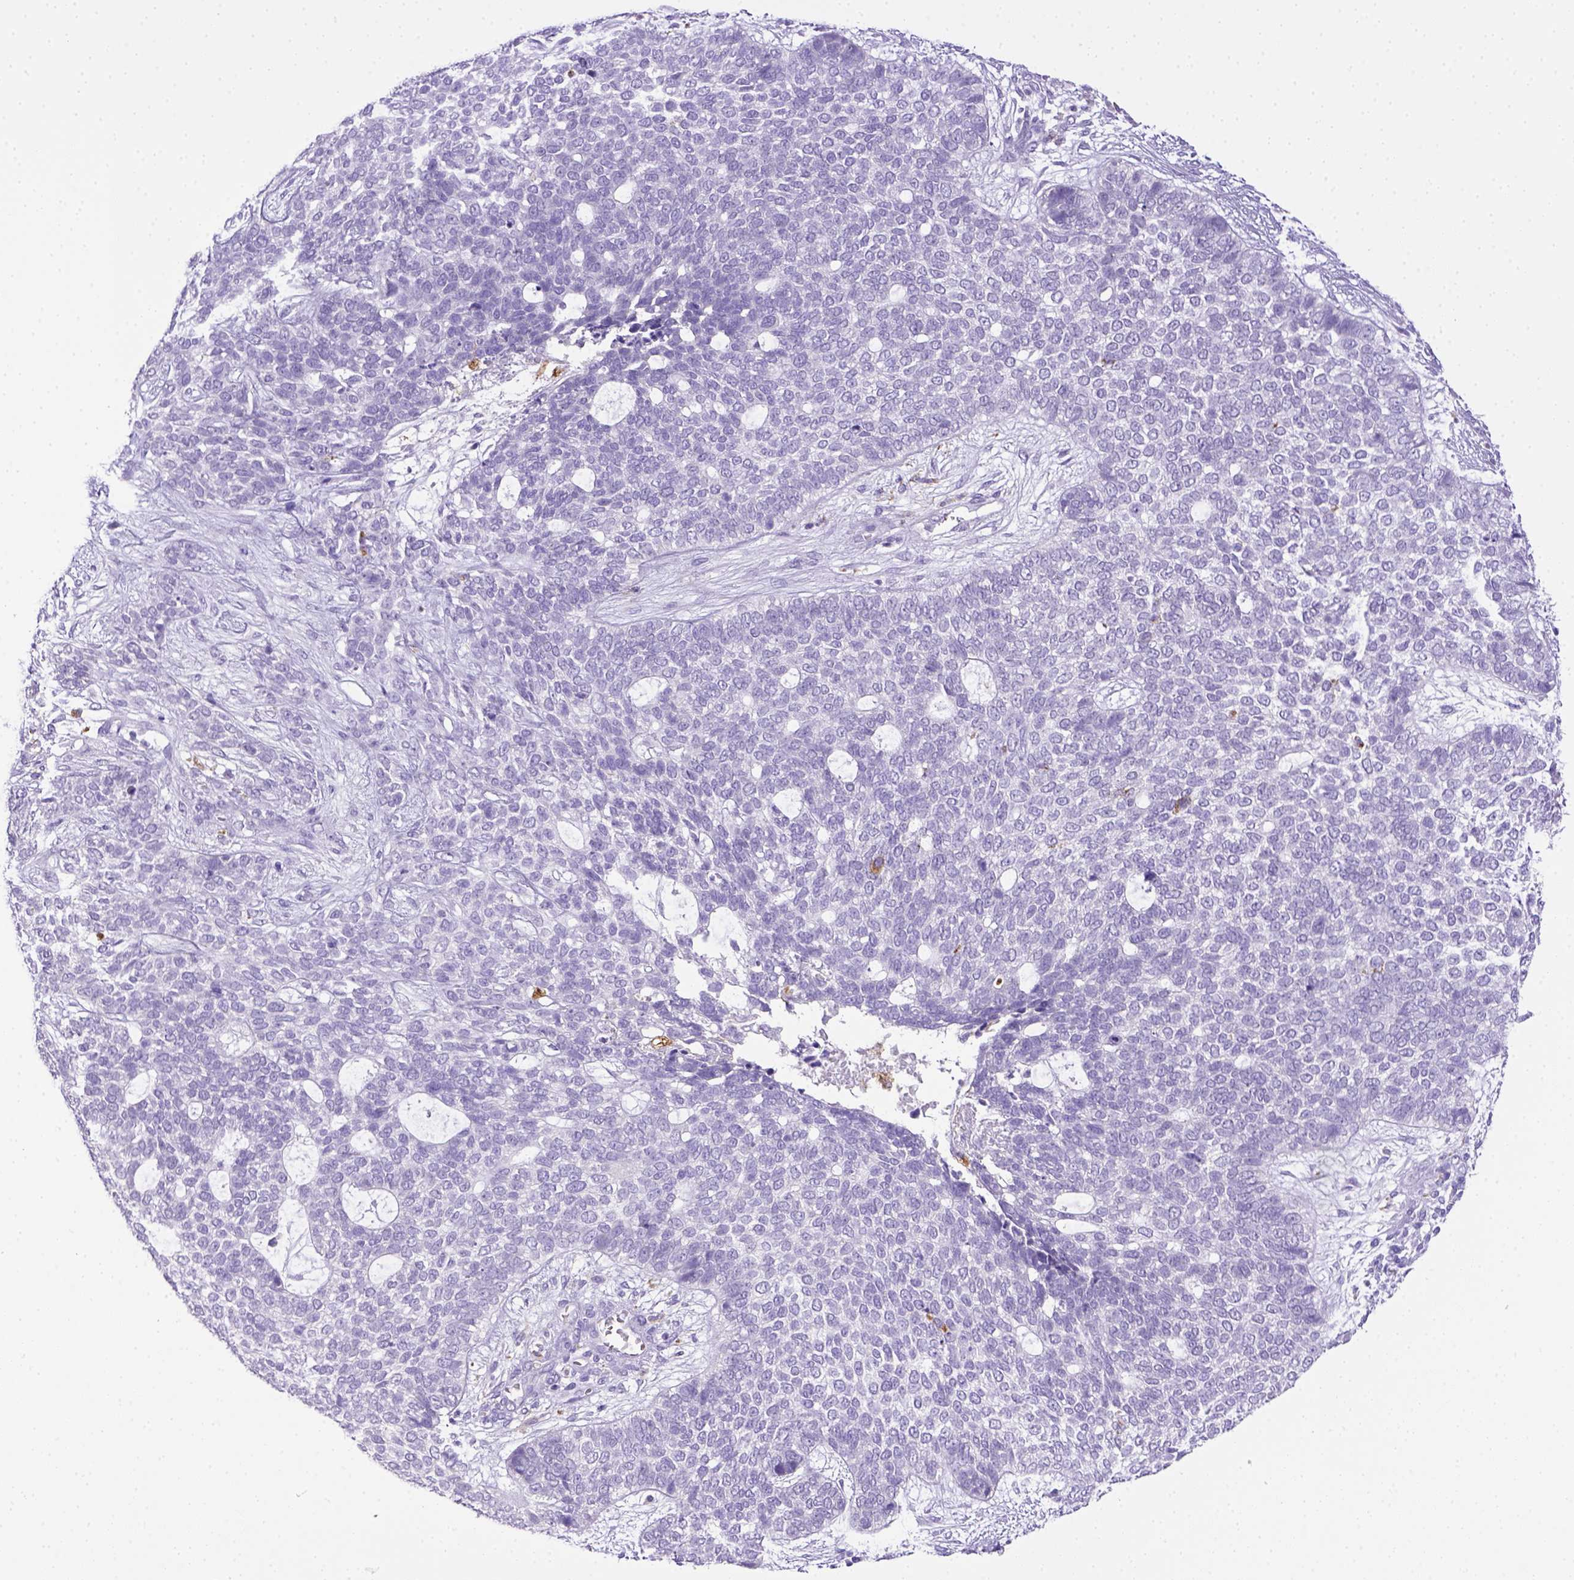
{"staining": {"intensity": "negative", "quantity": "none", "location": "none"}, "tissue": "skin cancer", "cell_type": "Tumor cells", "image_type": "cancer", "snomed": [{"axis": "morphology", "description": "Basal cell carcinoma"}, {"axis": "topography", "description": "Skin"}], "caption": "The image exhibits no staining of tumor cells in skin cancer (basal cell carcinoma).", "gene": "CD68", "patient": {"sex": "female", "age": 69}}